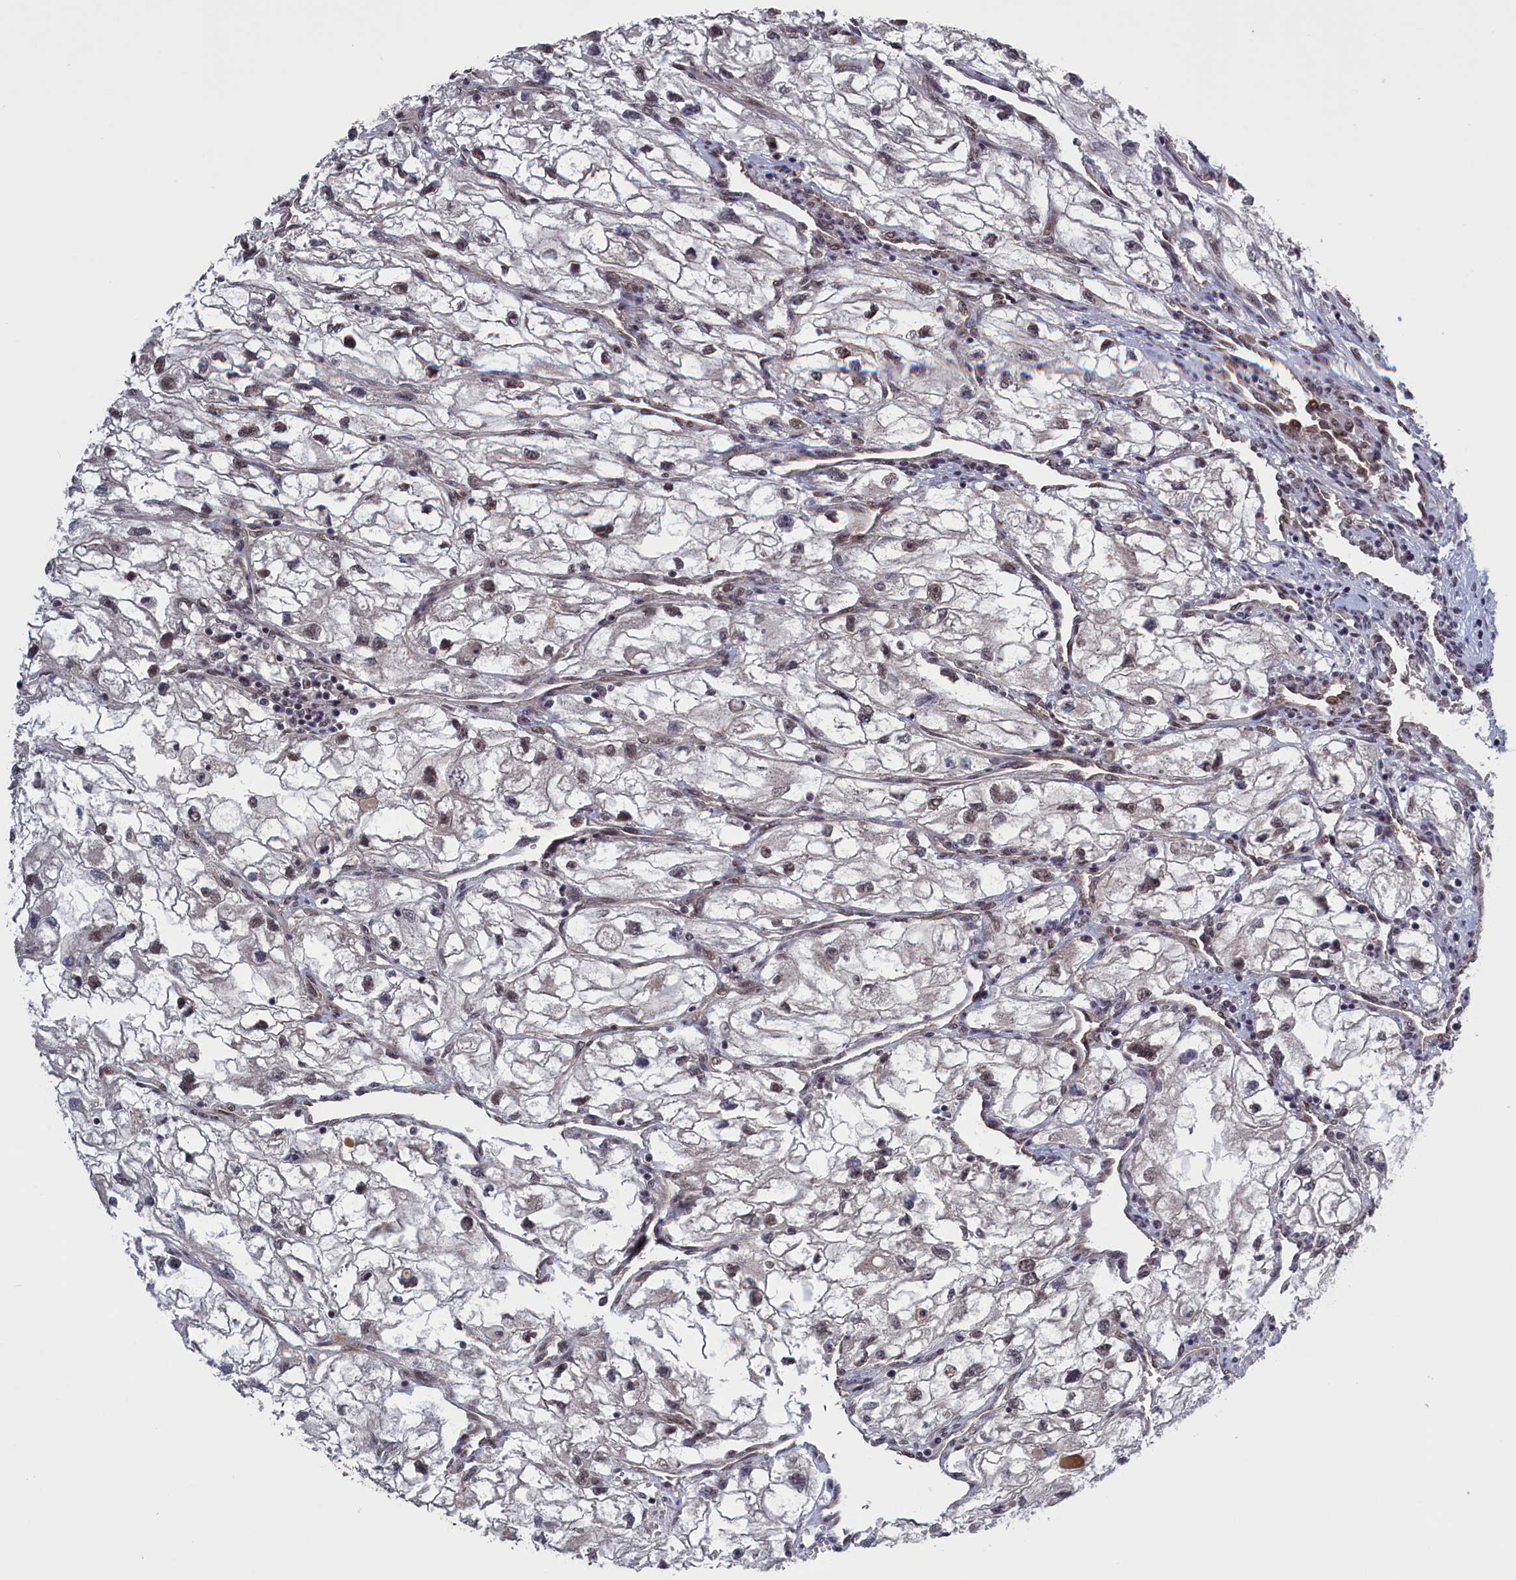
{"staining": {"intensity": "negative", "quantity": "none", "location": "none"}, "tissue": "renal cancer", "cell_type": "Tumor cells", "image_type": "cancer", "snomed": [{"axis": "morphology", "description": "Adenocarcinoma, NOS"}, {"axis": "topography", "description": "Kidney"}], "caption": "Immunohistochemical staining of human renal cancer (adenocarcinoma) displays no significant staining in tumor cells.", "gene": "PLP2", "patient": {"sex": "female", "age": 70}}